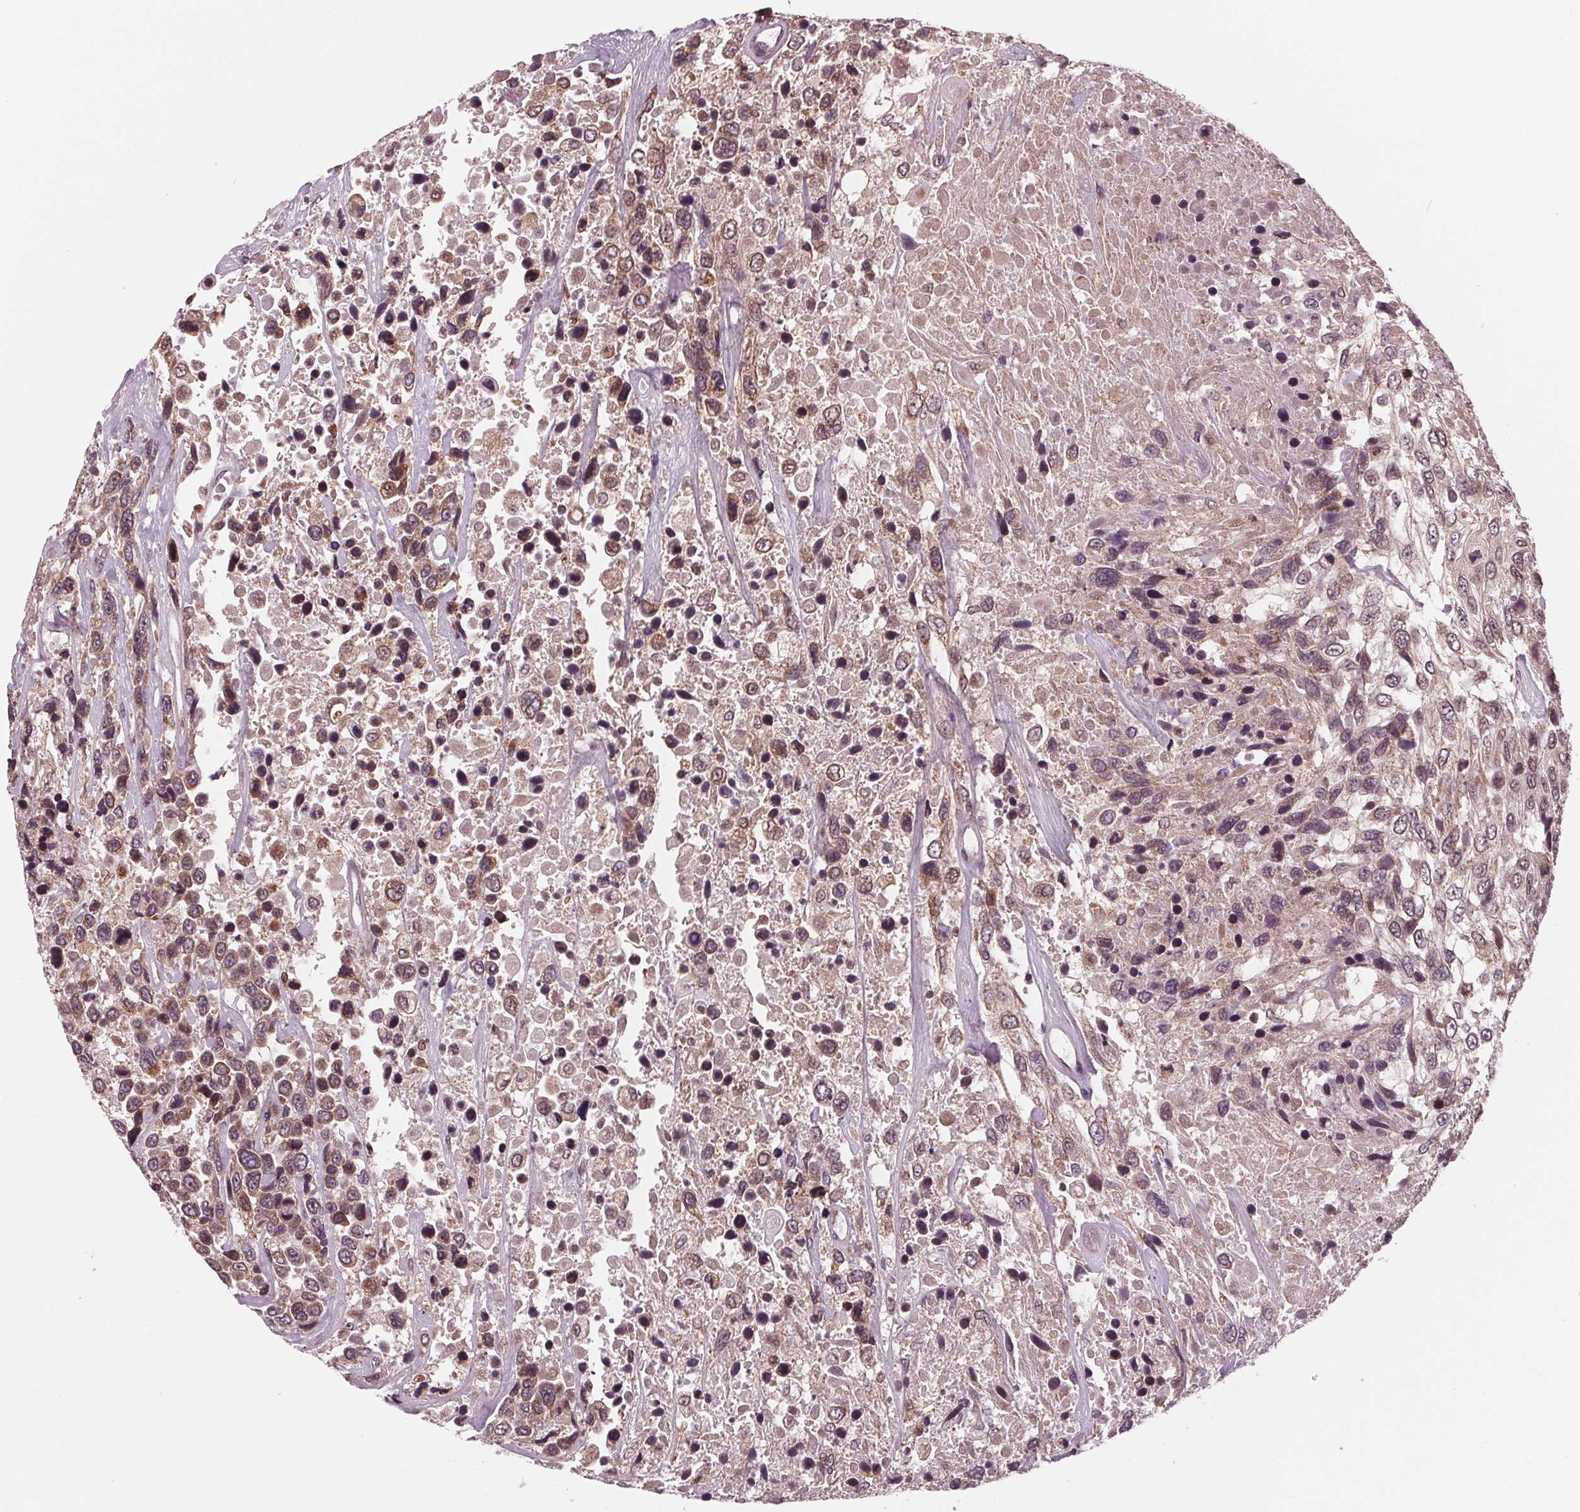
{"staining": {"intensity": "weak", "quantity": ">75%", "location": "cytoplasmic/membranous"}, "tissue": "urothelial cancer", "cell_type": "Tumor cells", "image_type": "cancer", "snomed": [{"axis": "morphology", "description": "Urothelial carcinoma, High grade"}, {"axis": "topography", "description": "Urinary bladder"}], "caption": "Urothelial cancer stained for a protein (brown) demonstrates weak cytoplasmic/membranous positive expression in approximately >75% of tumor cells.", "gene": "STAT3", "patient": {"sex": "female", "age": 70}}